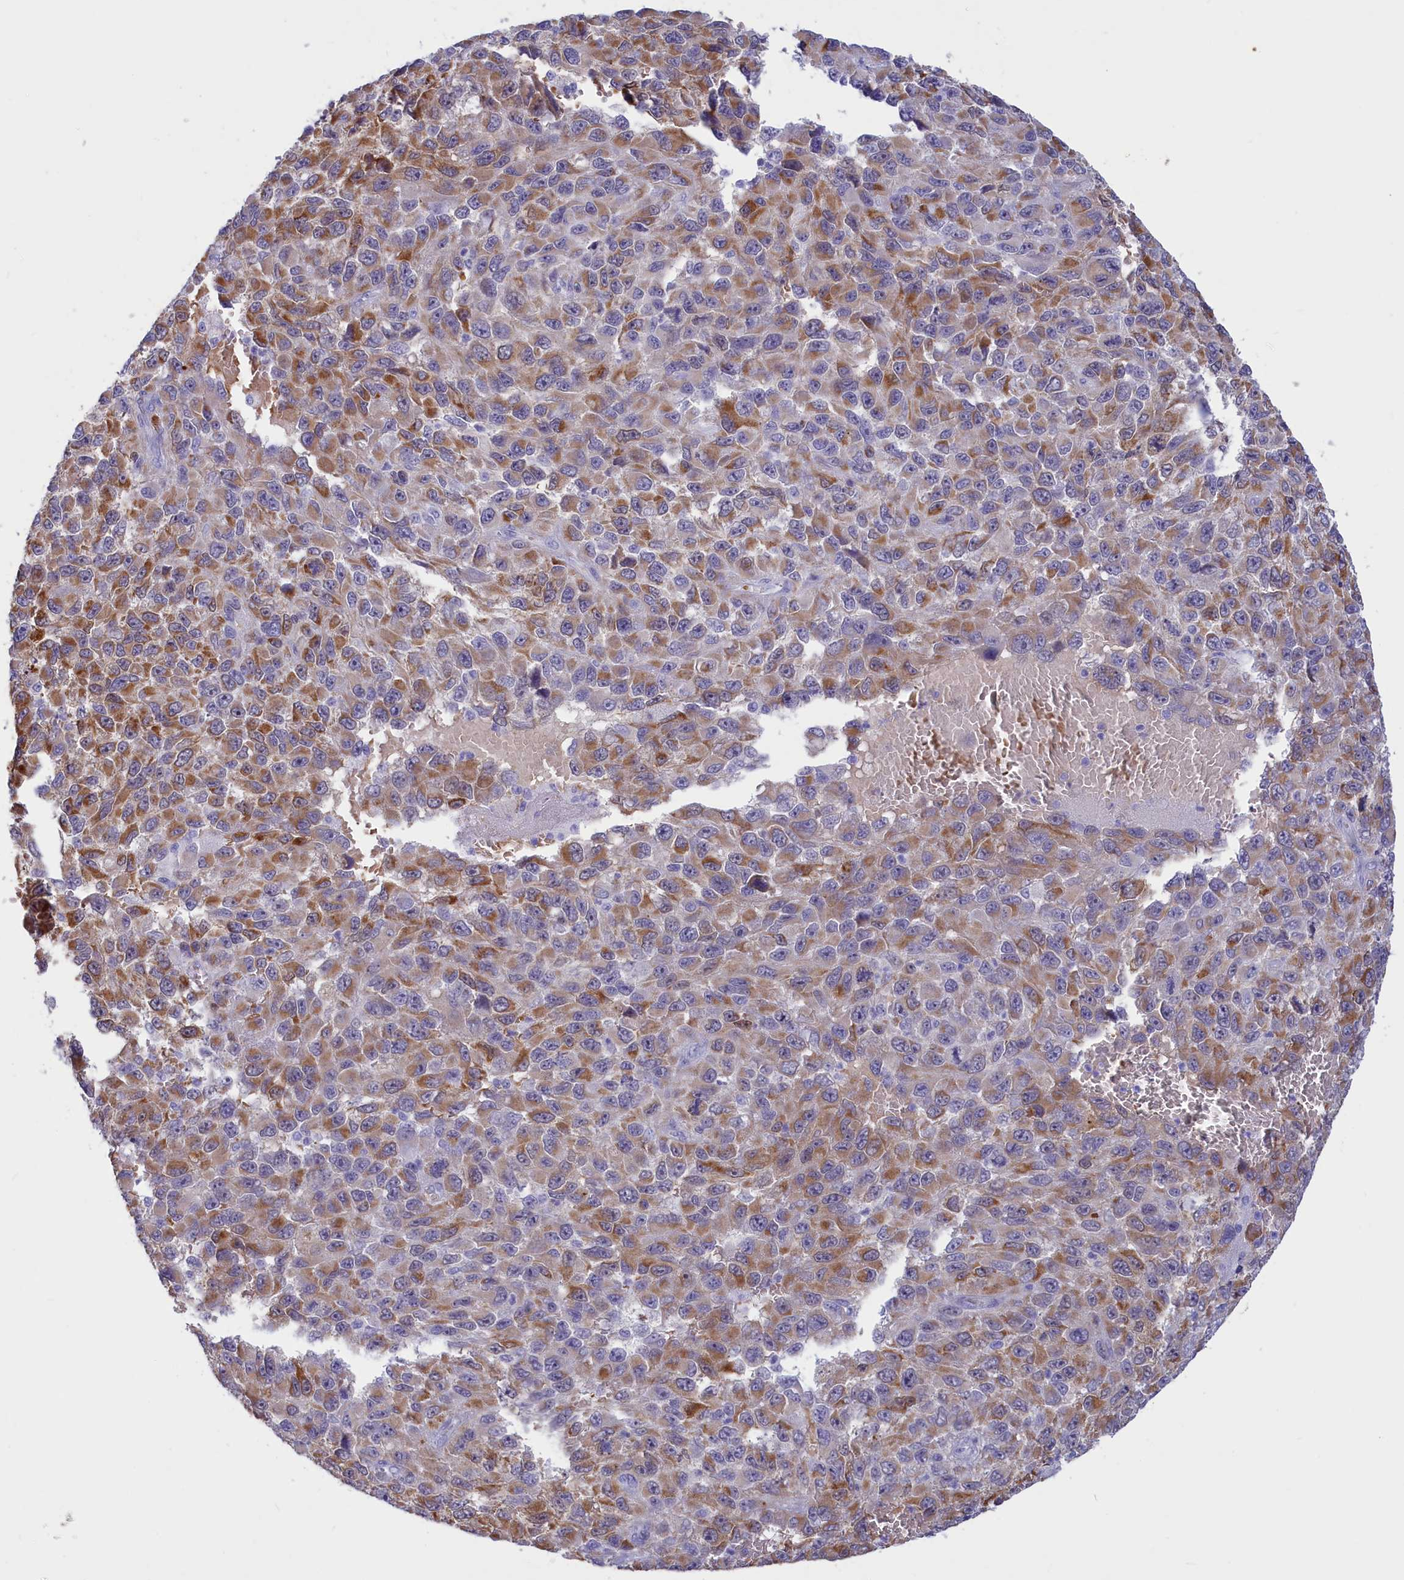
{"staining": {"intensity": "moderate", "quantity": "25%-75%", "location": "cytoplasmic/membranous"}, "tissue": "melanoma", "cell_type": "Tumor cells", "image_type": "cancer", "snomed": [{"axis": "morphology", "description": "Normal tissue, NOS"}, {"axis": "morphology", "description": "Malignant melanoma, NOS"}, {"axis": "topography", "description": "Skin"}], "caption": "Malignant melanoma tissue shows moderate cytoplasmic/membranous staining in about 25%-75% of tumor cells The staining is performed using DAB brown chromogen to label protein expression. The nuclei are counter-stained blue using hematoxylin.", "gene": "GAPDHS", "patient": {"sex": "female", "age": 96}}